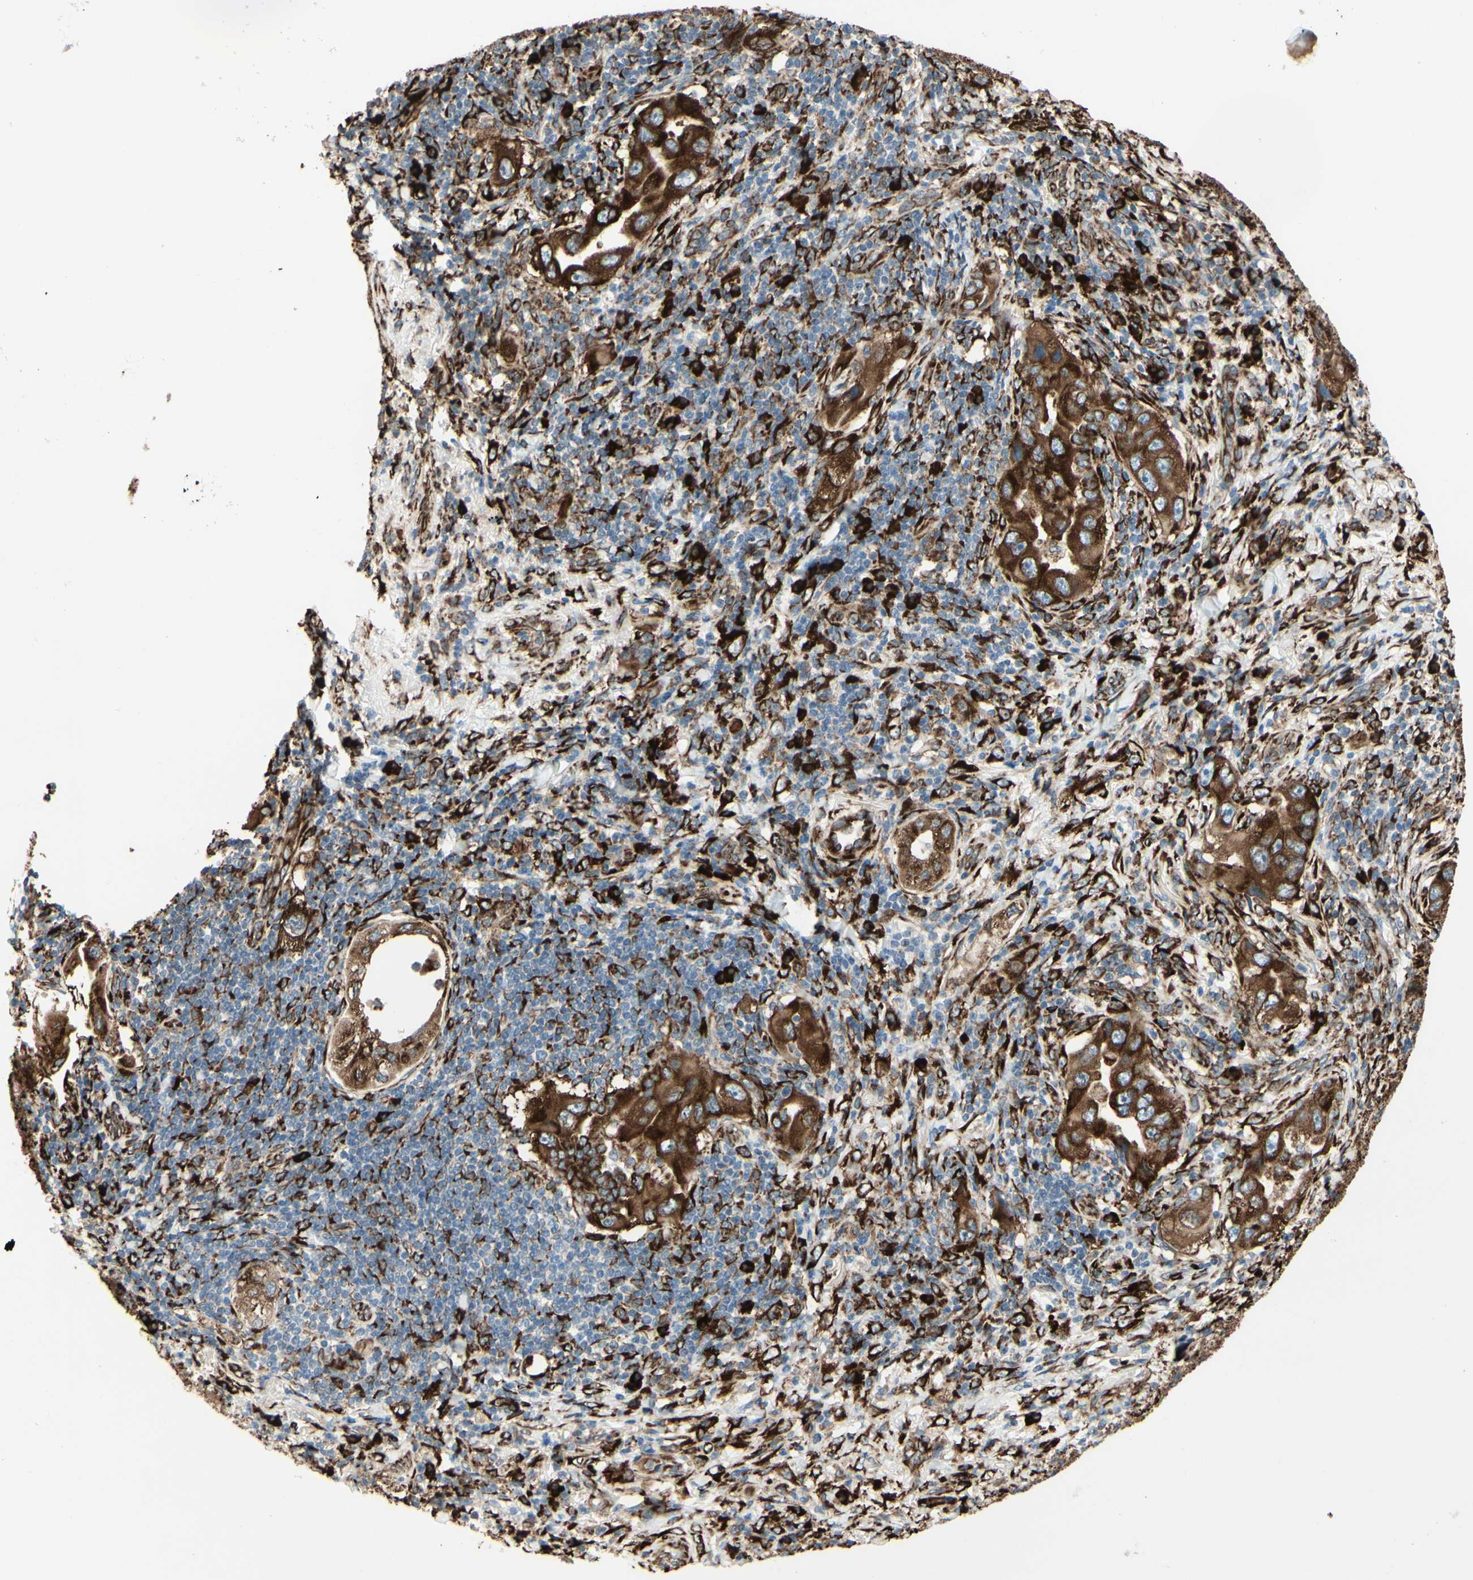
{"staining": {"intensity": "strong", "quantity": ">75%", "location": "cytoplasmic/membranous"}, "tissue": "lung cancer", "cell_type": "Tumor cells", "image_type": "cancer", "snomed": [{"axis": "morphology", "description": "Adenocarcinoma, NOS"}, {"axis": "topography", "description": "Lung"}], "caption": "Immunohistochemical staining of human lung cancer (adenocarcinoma) shows strong cytoplasmic/membranous protein staining in about >75% of tumor cells. (Stains: DAB (3,3'-diaminobenzidine) in brown, nuclei in blue, Microscopy: brightfield microscopy at high magnification).", "gene": "RRBP1", "patient": {"sex": "female", "age": 65}}